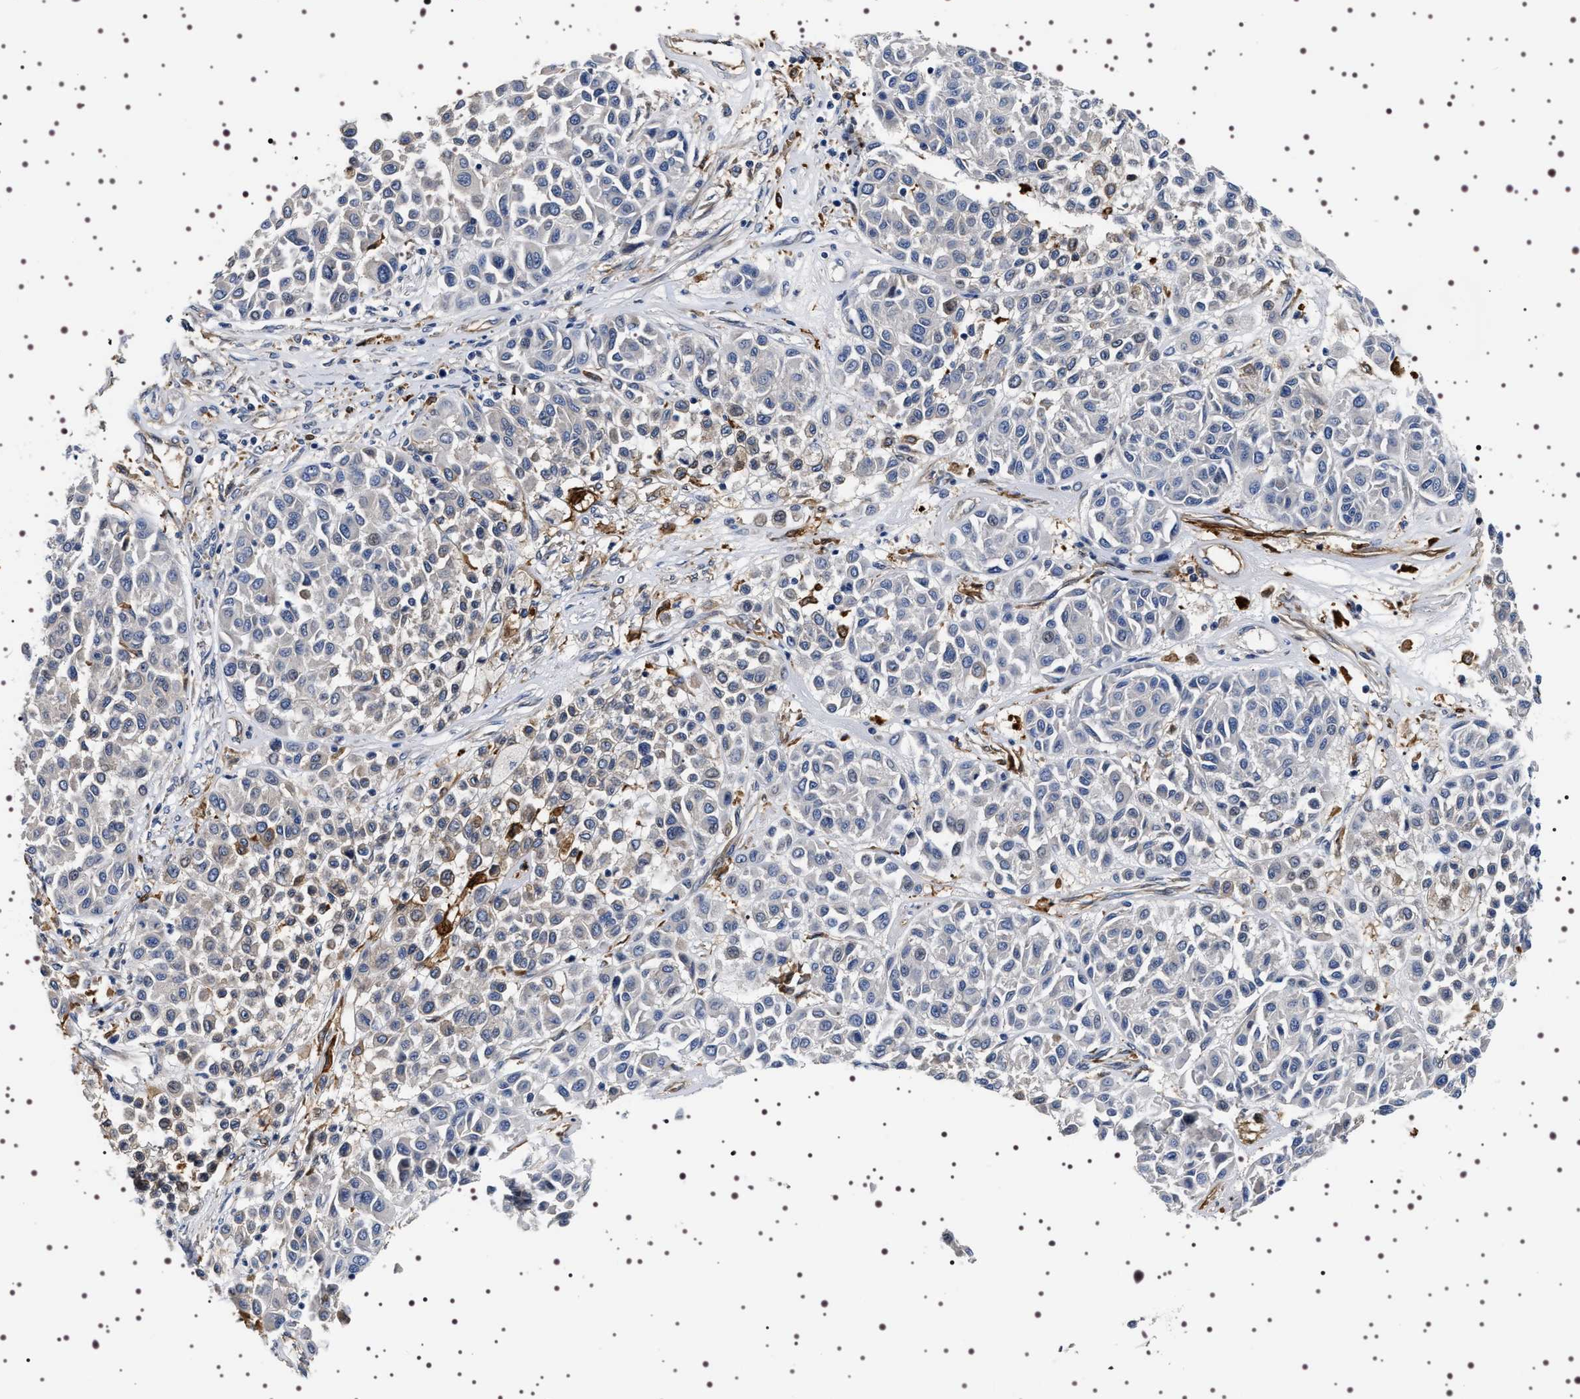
{"staining": {"intensity": "weak", "quantity": "<25%", "location": "cytoplasmic/membranous"}, "tissue": "melanoma", "cell_type": "Tumor cells", "image_type": "cancer", "snomed": [{"axis": "morphology", "description": "Malignant melanoma, Metastatic site"}, {"axis": "topography", "description": "Soft tissue"}], "caption": "The histopathology image demonstrates no significant staining in tumor cells of malignant melanoma (metastatic site).", "gene": "ALPL", "patient": {"sex": "male", "age": 41}}